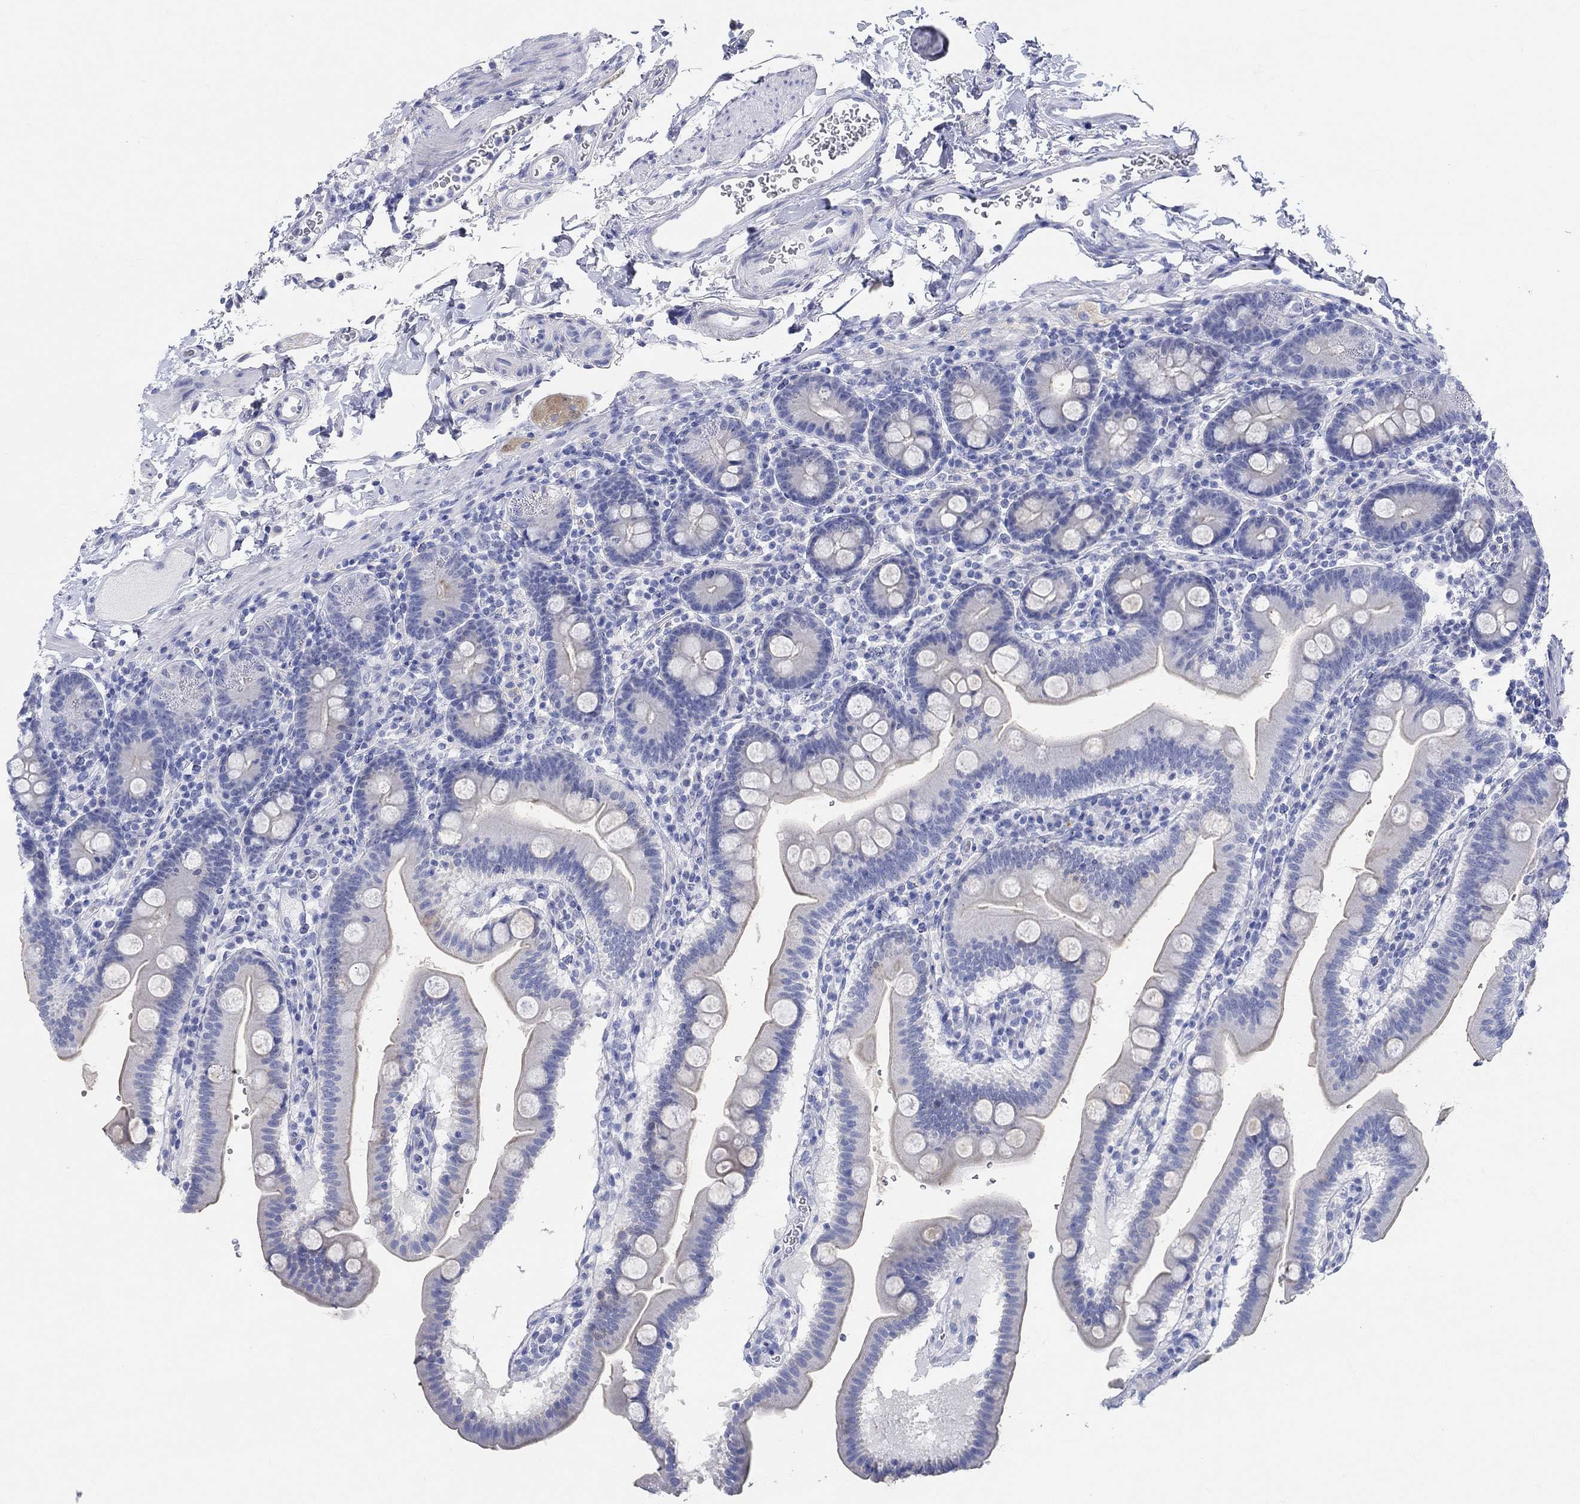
{"staining": {"intensity": "negative", "quantity": "none", "location": "none"}, "tissue": "duodenum", "cell_type": "Glandular cells", "image_type": "normal", "snomed": [{"axis": "morphology", "description": "Normal tissue, NOS"}, {"axis": "topography", "description": "Duodenum"}], "caption": "This is an immunohistochemistry (IHC) histopathology image of unremarkable human duodenum. There is no expression in glandular cells.", "gene": "GRIA3", "patient": {"sex": "male", "age": 59}}